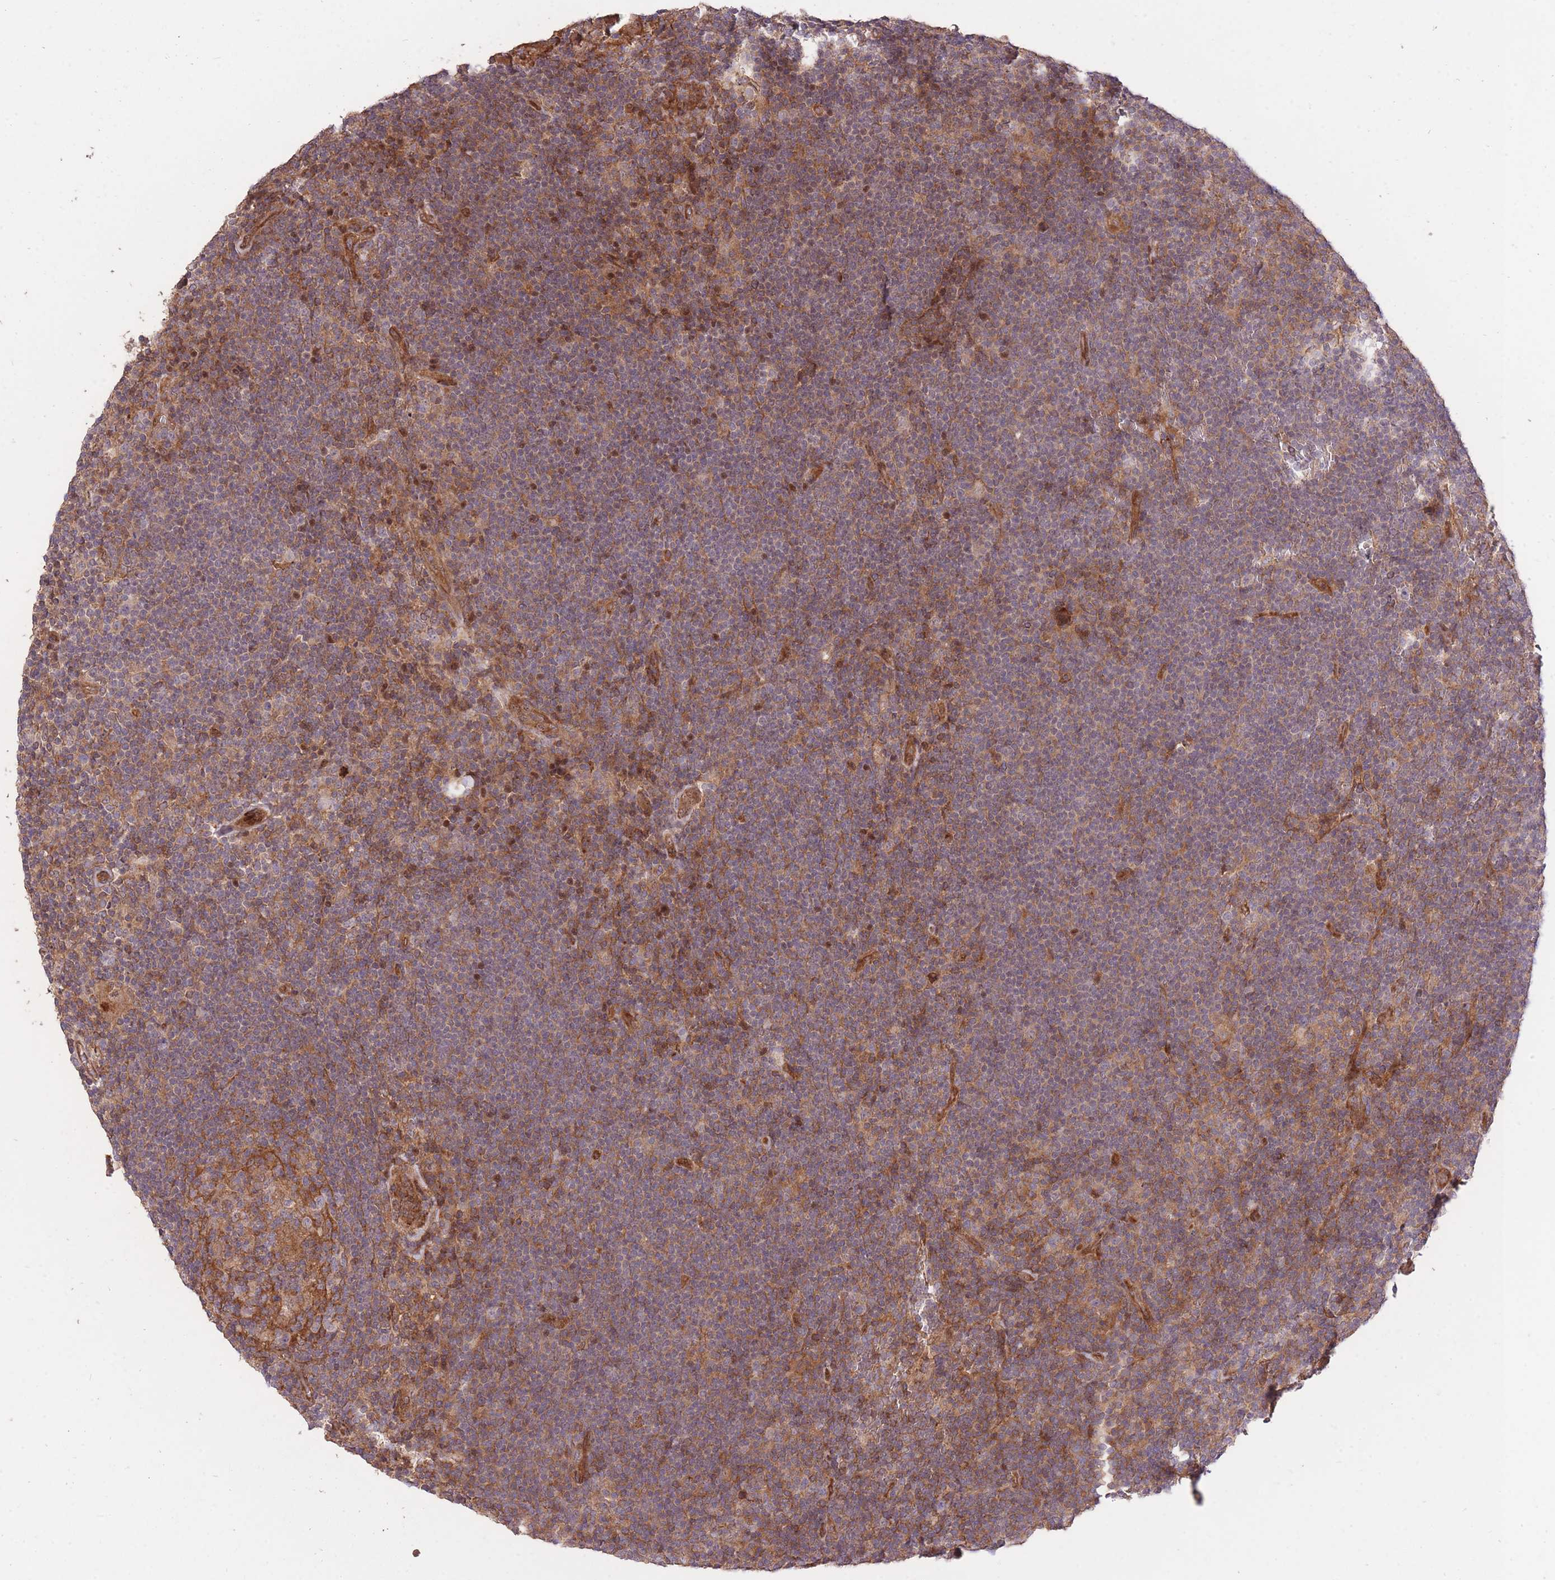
{"staining": {"intensity": "negative", "quantity": "none", "location": "none"}, "tissue": "lymphoma", "cell_type": "Tumor cells", "image_type": "cancer", "snomed": [{"axis": "morphology", "description": "Hodgkin's disease, NOS"}, {"axis": "topography", "description": "Lymph node"}], "caption": "There is no significant expression in tumor cells of Hodgkin's disease. (Stains: DAB IHC with hematoxylin counter stain, Microscopy: brightfield microscopy at high magnification).", "gene": "PLD1", "patient": {"sex": "female", "age": 57}}